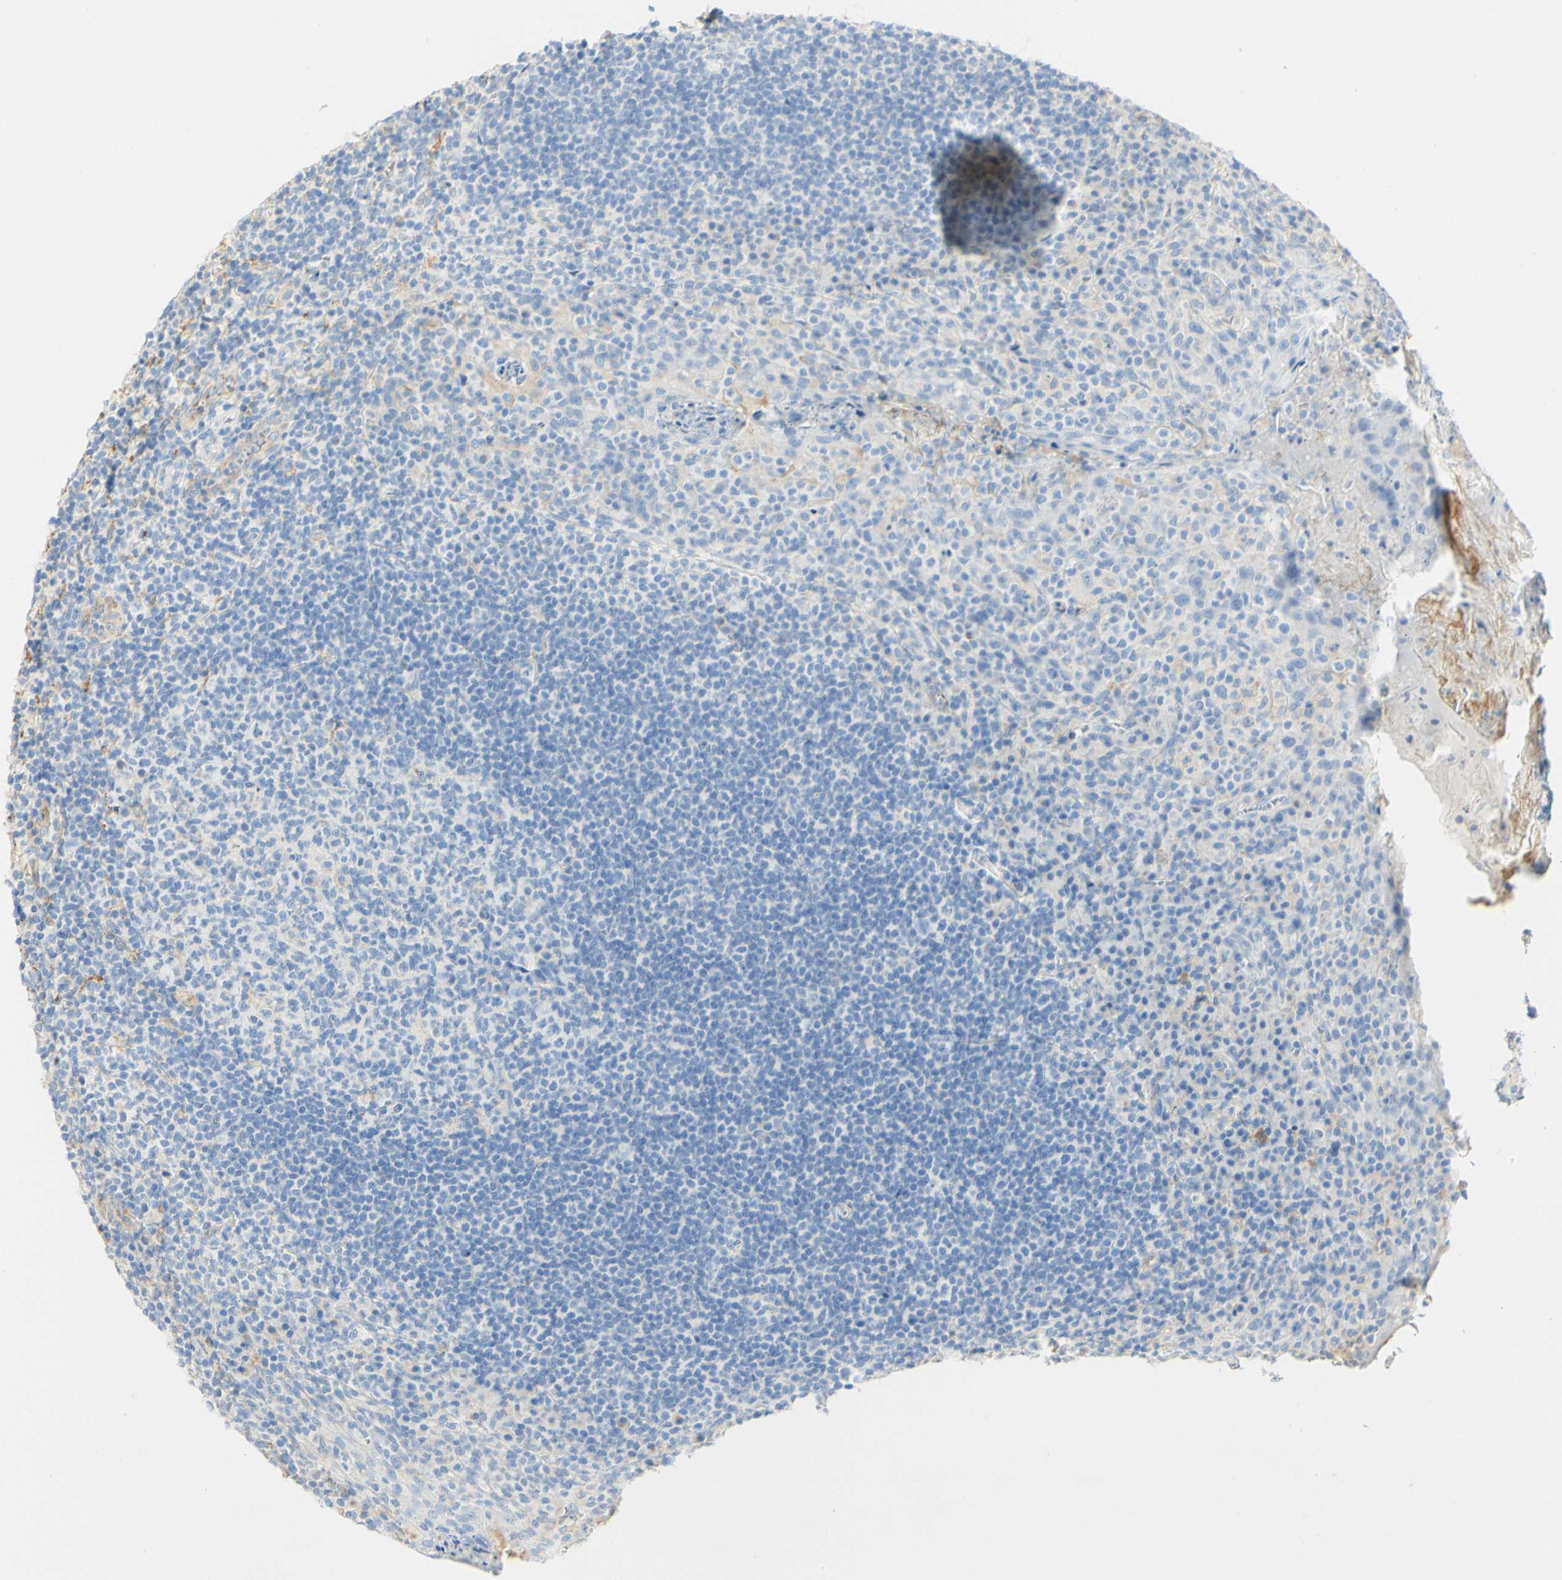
{"staining": {"intensity": "weak", "quantity": "<25%", "location": "cytoplasmic/membranous"}, "tissue": "tonsil", "cell_type": "Germinal center cells", "image_type": "normal", "snomed": [{"axis": "morphology", "description": "Normal tissue, NOS"}, {"axis": "topography", "description": "Tonsil"}], "caption": "This image is of benign tonsil stained with immunohistochemistry to label a protein in brown with the nuclei are counter-stained blue. There is no staining in germinal center cells.", "gene": "FCGRT", "patient": {"sex": "male", "age": 17}}